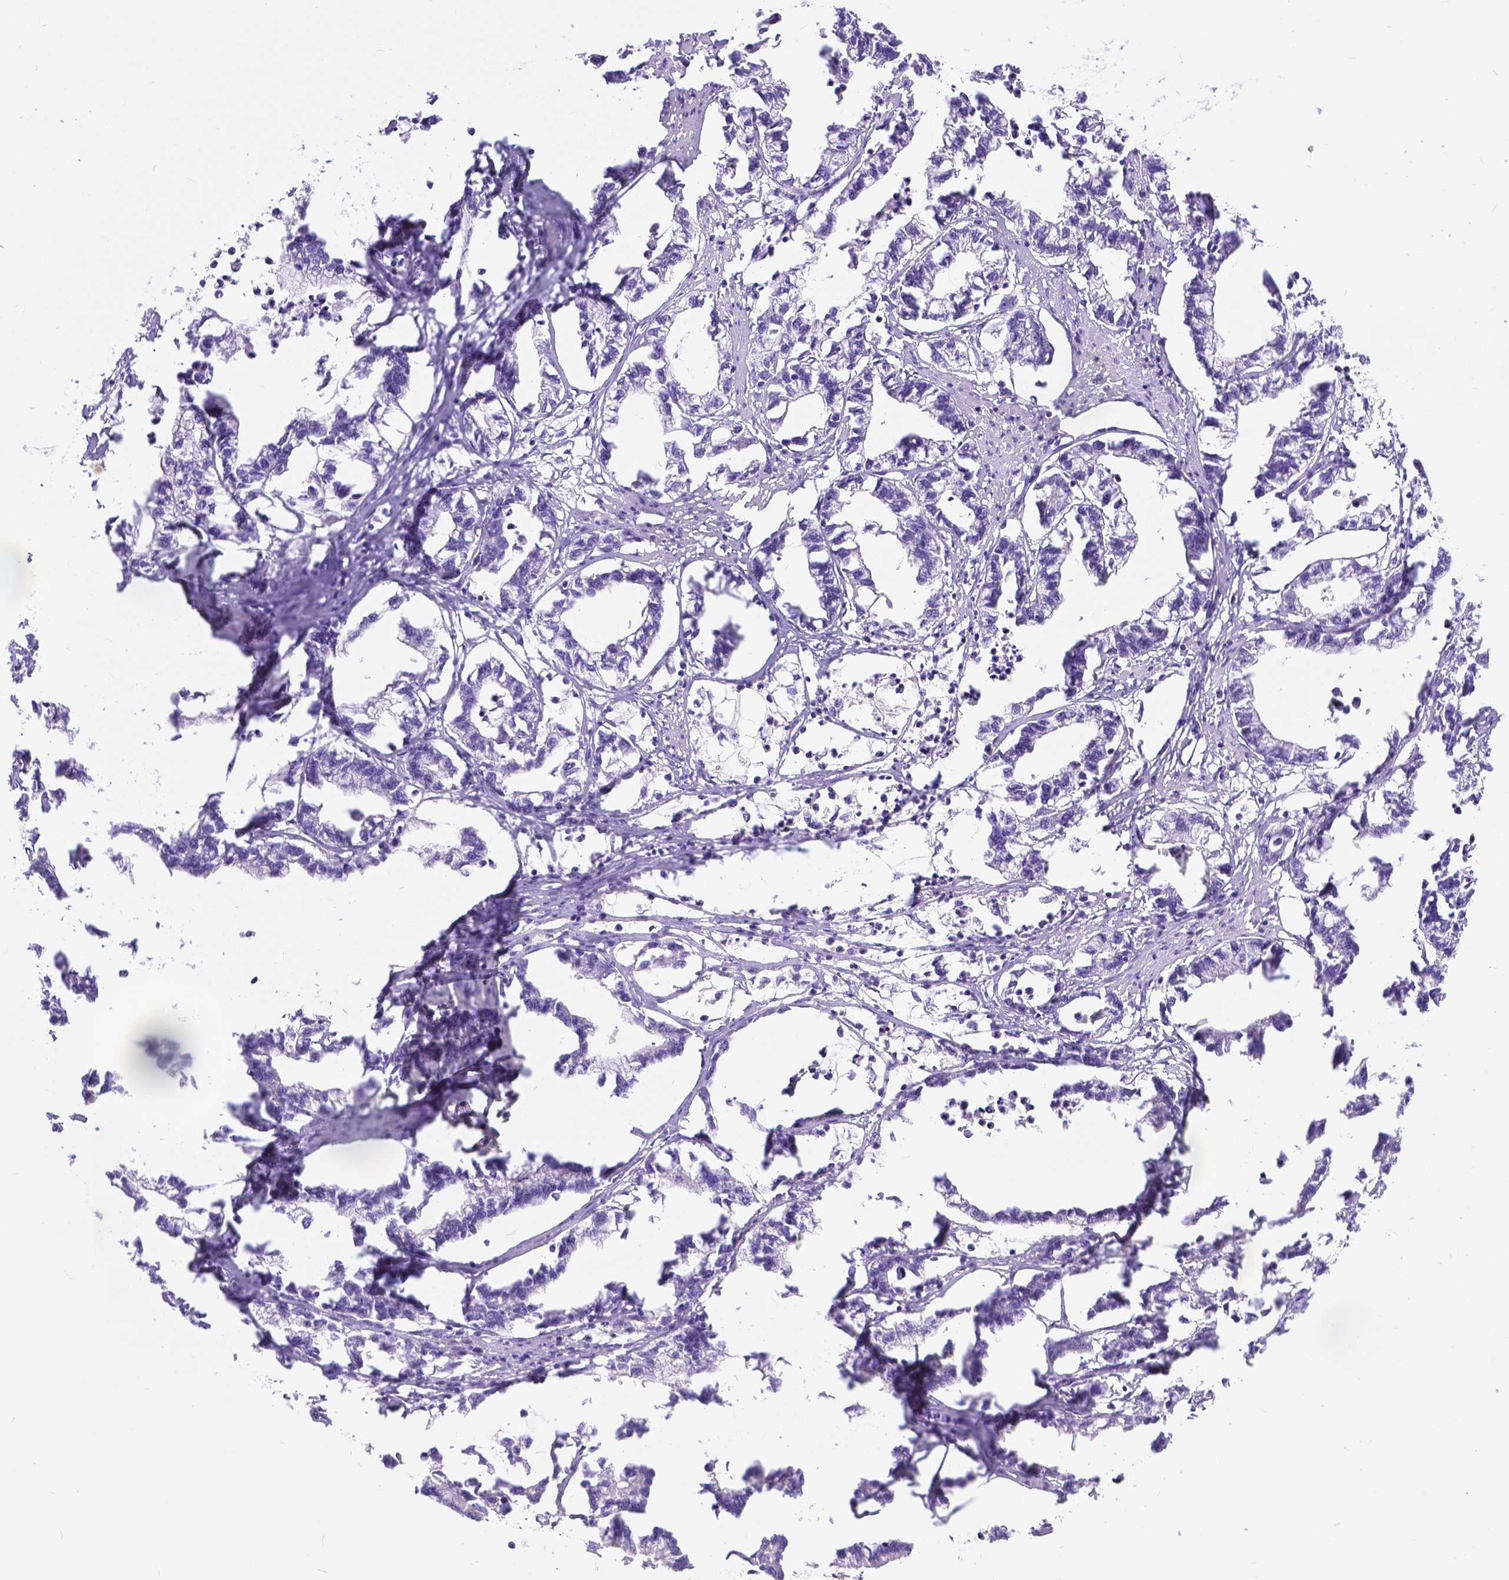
{"staining": {"intensity": "negative", "quantity": "none", "location": "none"}, "tissue": "stomach cancer", "cell_type": "Tumor cells", "image_type": "cancer", "snomed": [{"axis": "morphology", "description": "Adenocarcinoma, NOS"}, {"axis": "topography", "description": "Stomach"}], "caption": "Tumor cells show no significant expression in stomach adenocarcinoma.", "gene": "TTLL6", "patient": {"sex": "male", "age": 83}}